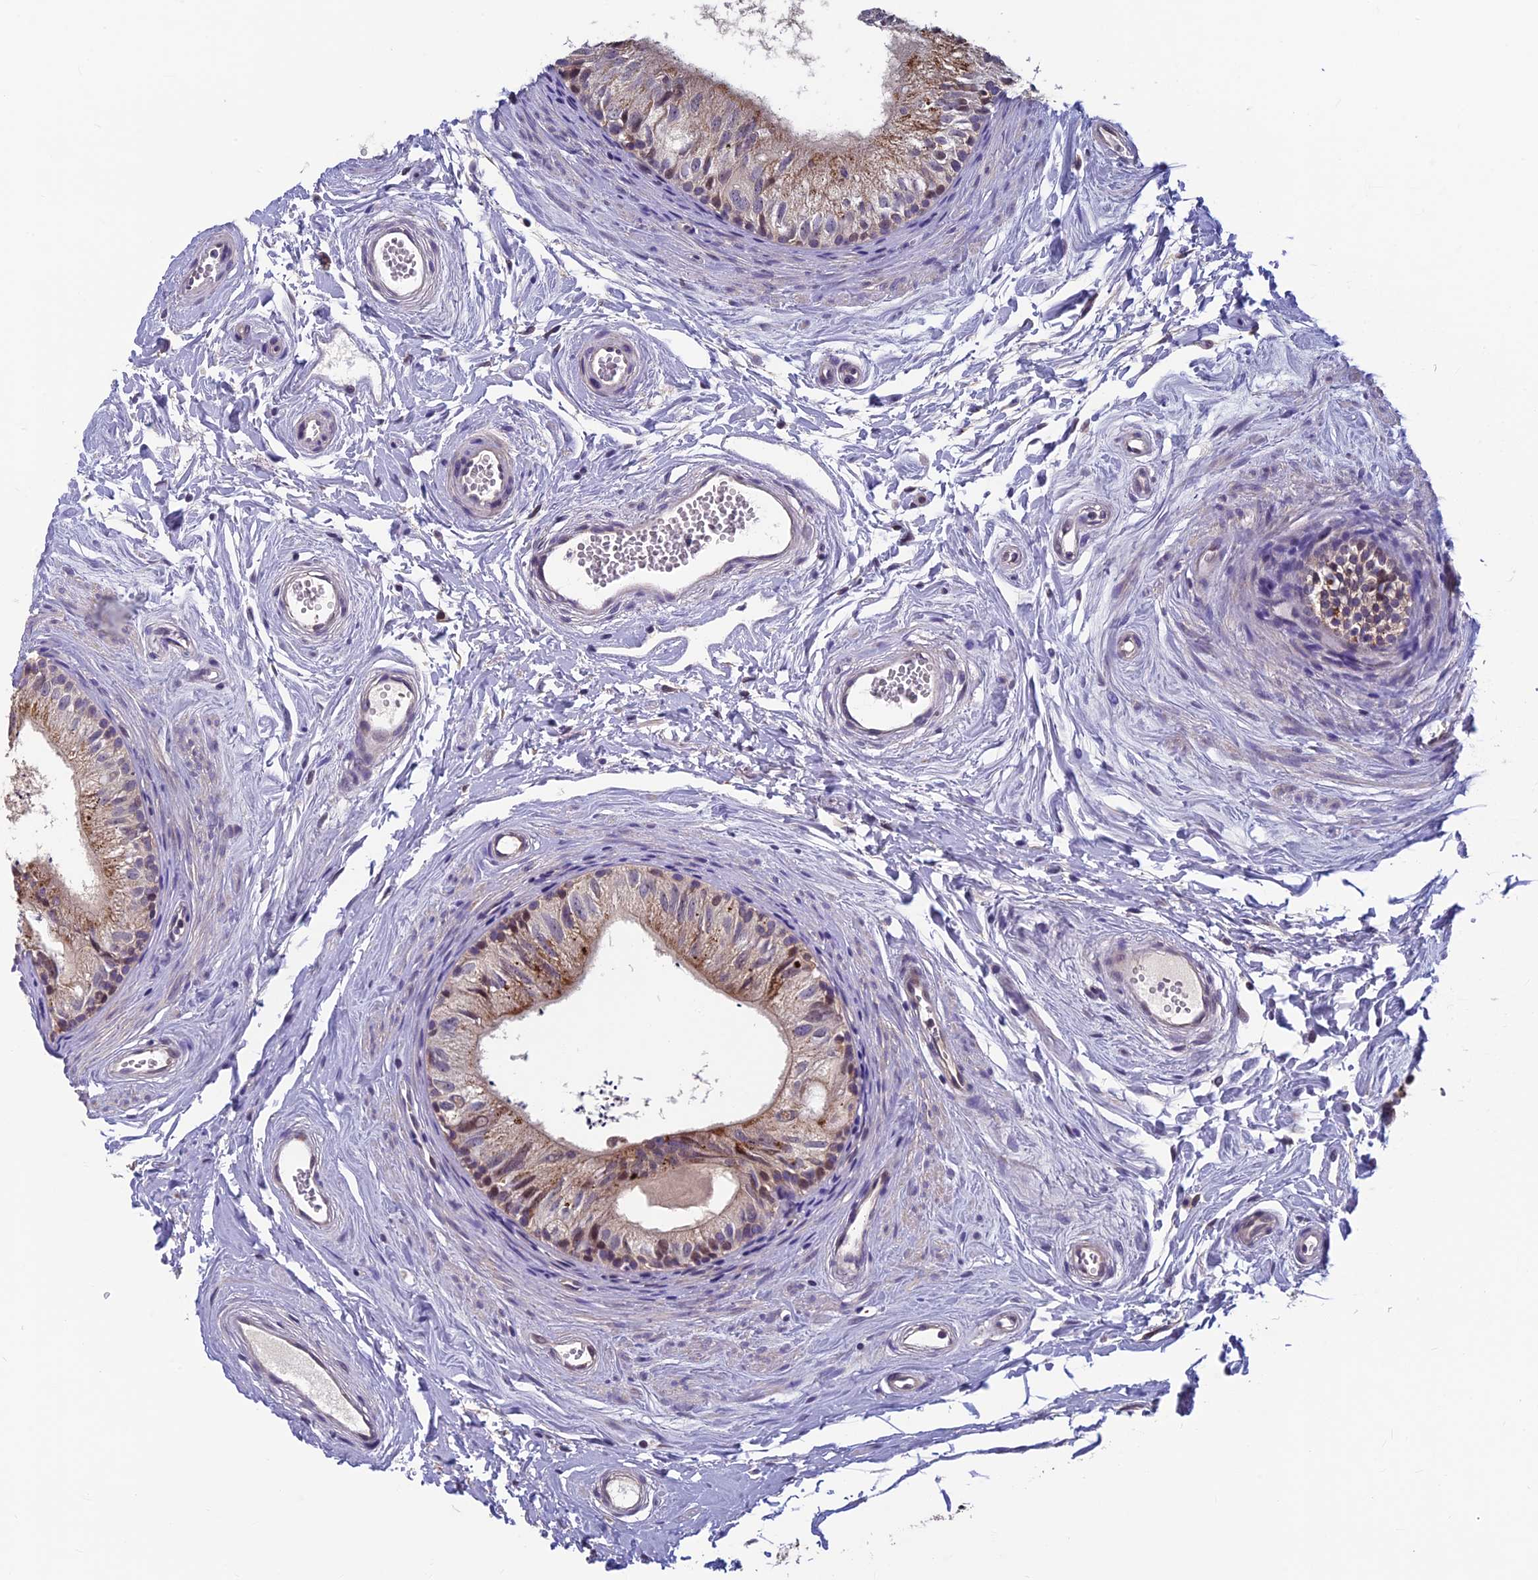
{"staining": {"intensity": "moderate", "quantity": ">75%", "location": "cytoplasmic/membranous"}, "tissue": "epididymis", "cell_type": "Glandular cells", "image_type": "normal", "snomed": [{"axis": "morphology", "description": "Normal tissue, NOS"}, {"axis": "topography", "description": "Epididymis"}], "caption": "Epididymis stained for a protein (brown) exhibits moderate cytoplasmic/membranous positive expression in about >75% of glandular cells.", "gene": "HECA", "patient": {"sex": "male", "age": 56}}